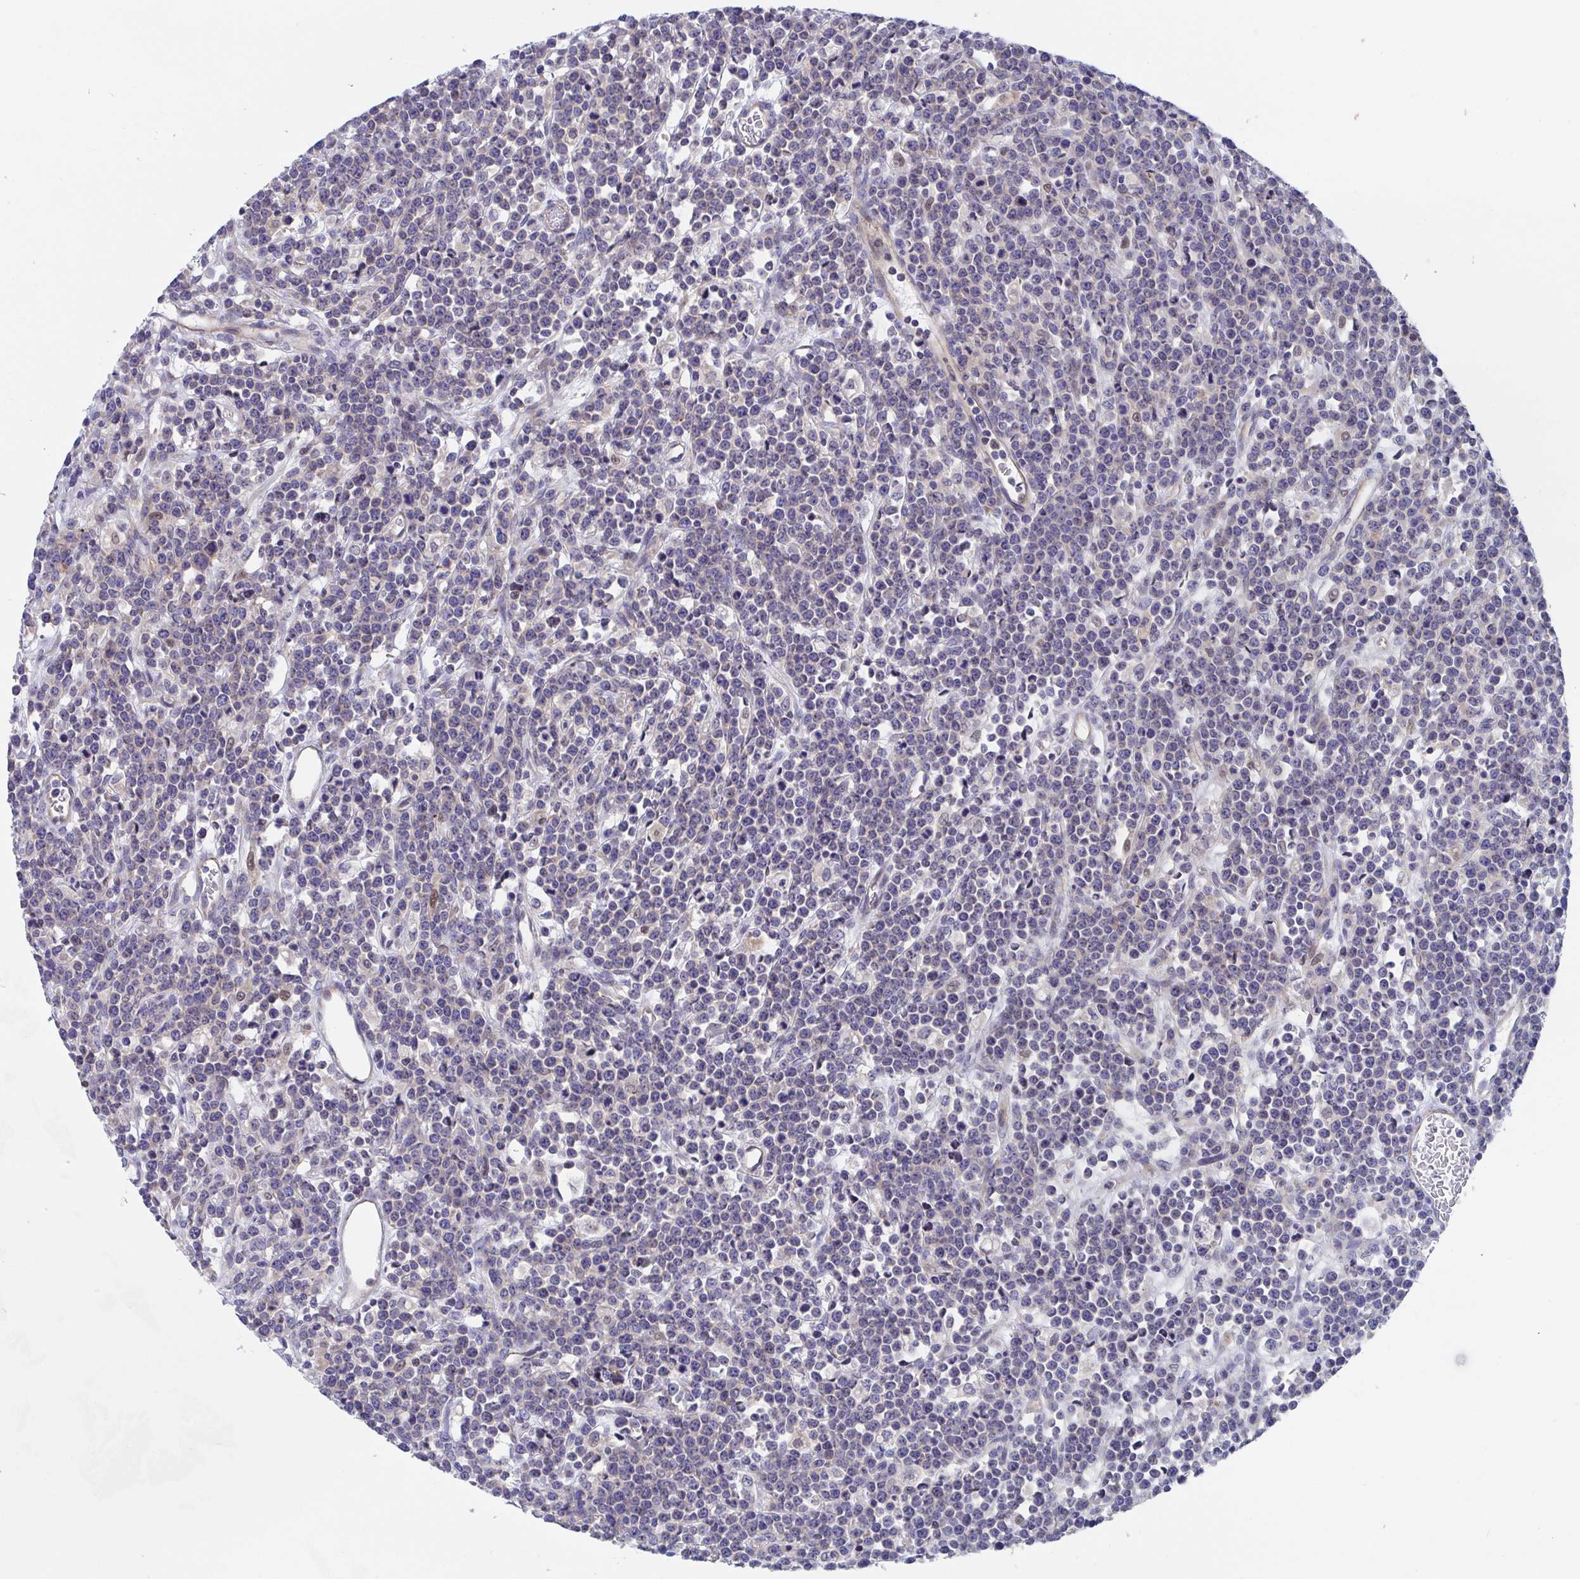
{"staining": {"intensity": "weak", "quantity": "<25%", "location": "nuclear"}, "tissue": "lymphoma", "cell_type": "Tumor cells", "image_type": "cancer", "snomed": [{"axis": "morphology", "description": "Malignant lymphoma, non-Hodgkin's type, High grade"}, {"axis": "topography", "description": "Ovary"}], "caption": "Immunohistochemistry (IHC) of human malignant lymphoma, non-Hodgkin's type (high-grade) displays no positivity in tumor cells. (DAB immunohistochemistry (IHC), high magnification).", "gene": "P2RX3", "patient": {"sex": "female", "age": 56}}